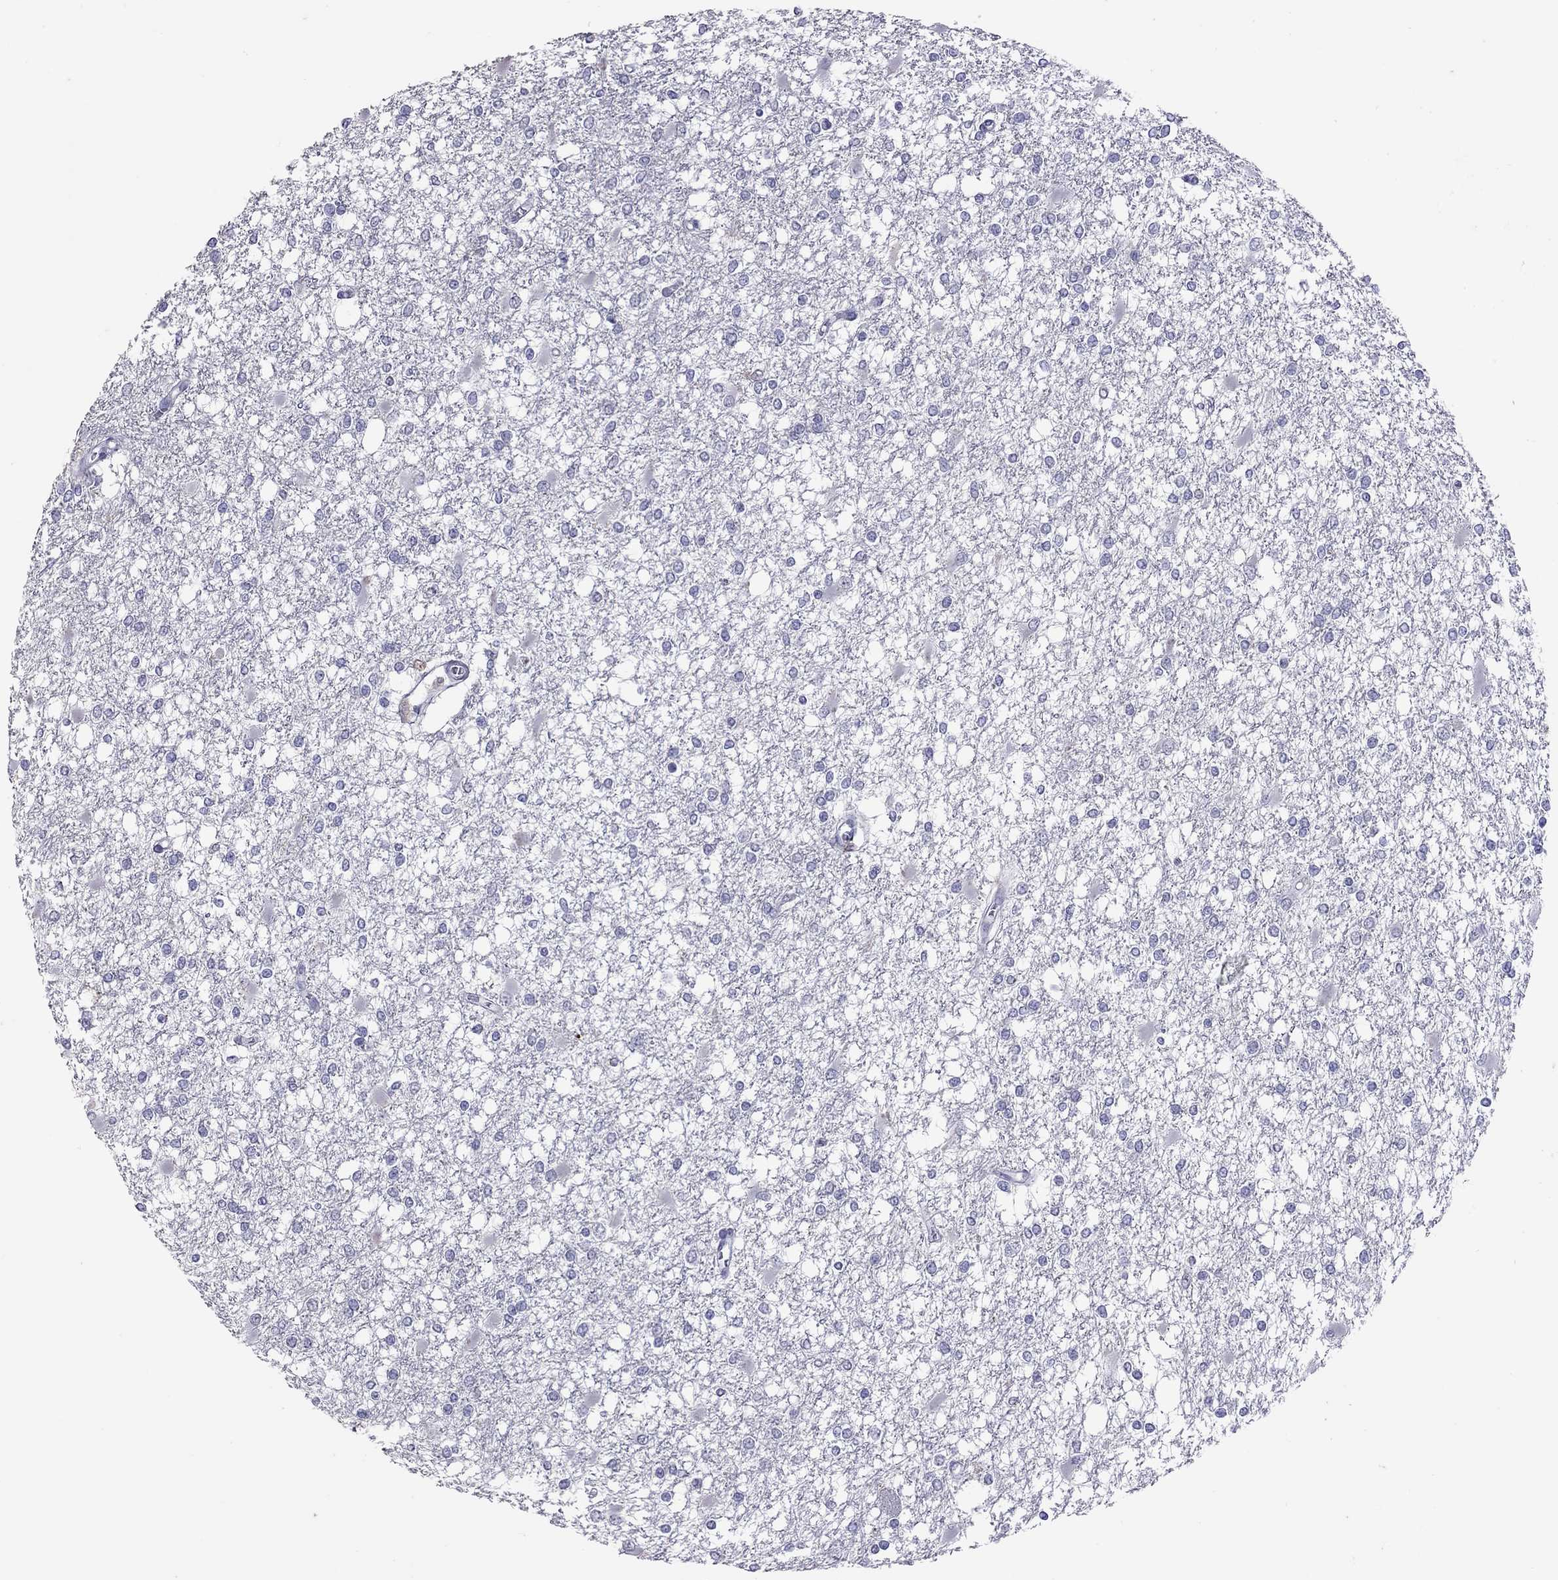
{"staining": {"intensity": "negative", "quantity": "none", "location": "none"}, "tissue": "glioma", "cell_type": "Tumor cells", "image_type": "cancer", "snomed": [{"axis": "morphology", "description": "Glioma, malignant, High grade"}, {"axis": "topography", "description": "Cerebral cortex"}], "caption": "Human malignant glioma (high-grade) stained for a protein using immunohistochemistry exhibits no positivity in tumor cells.", "gene": "SLAMF1", "patient": {"sex": "male", "age": 79}}